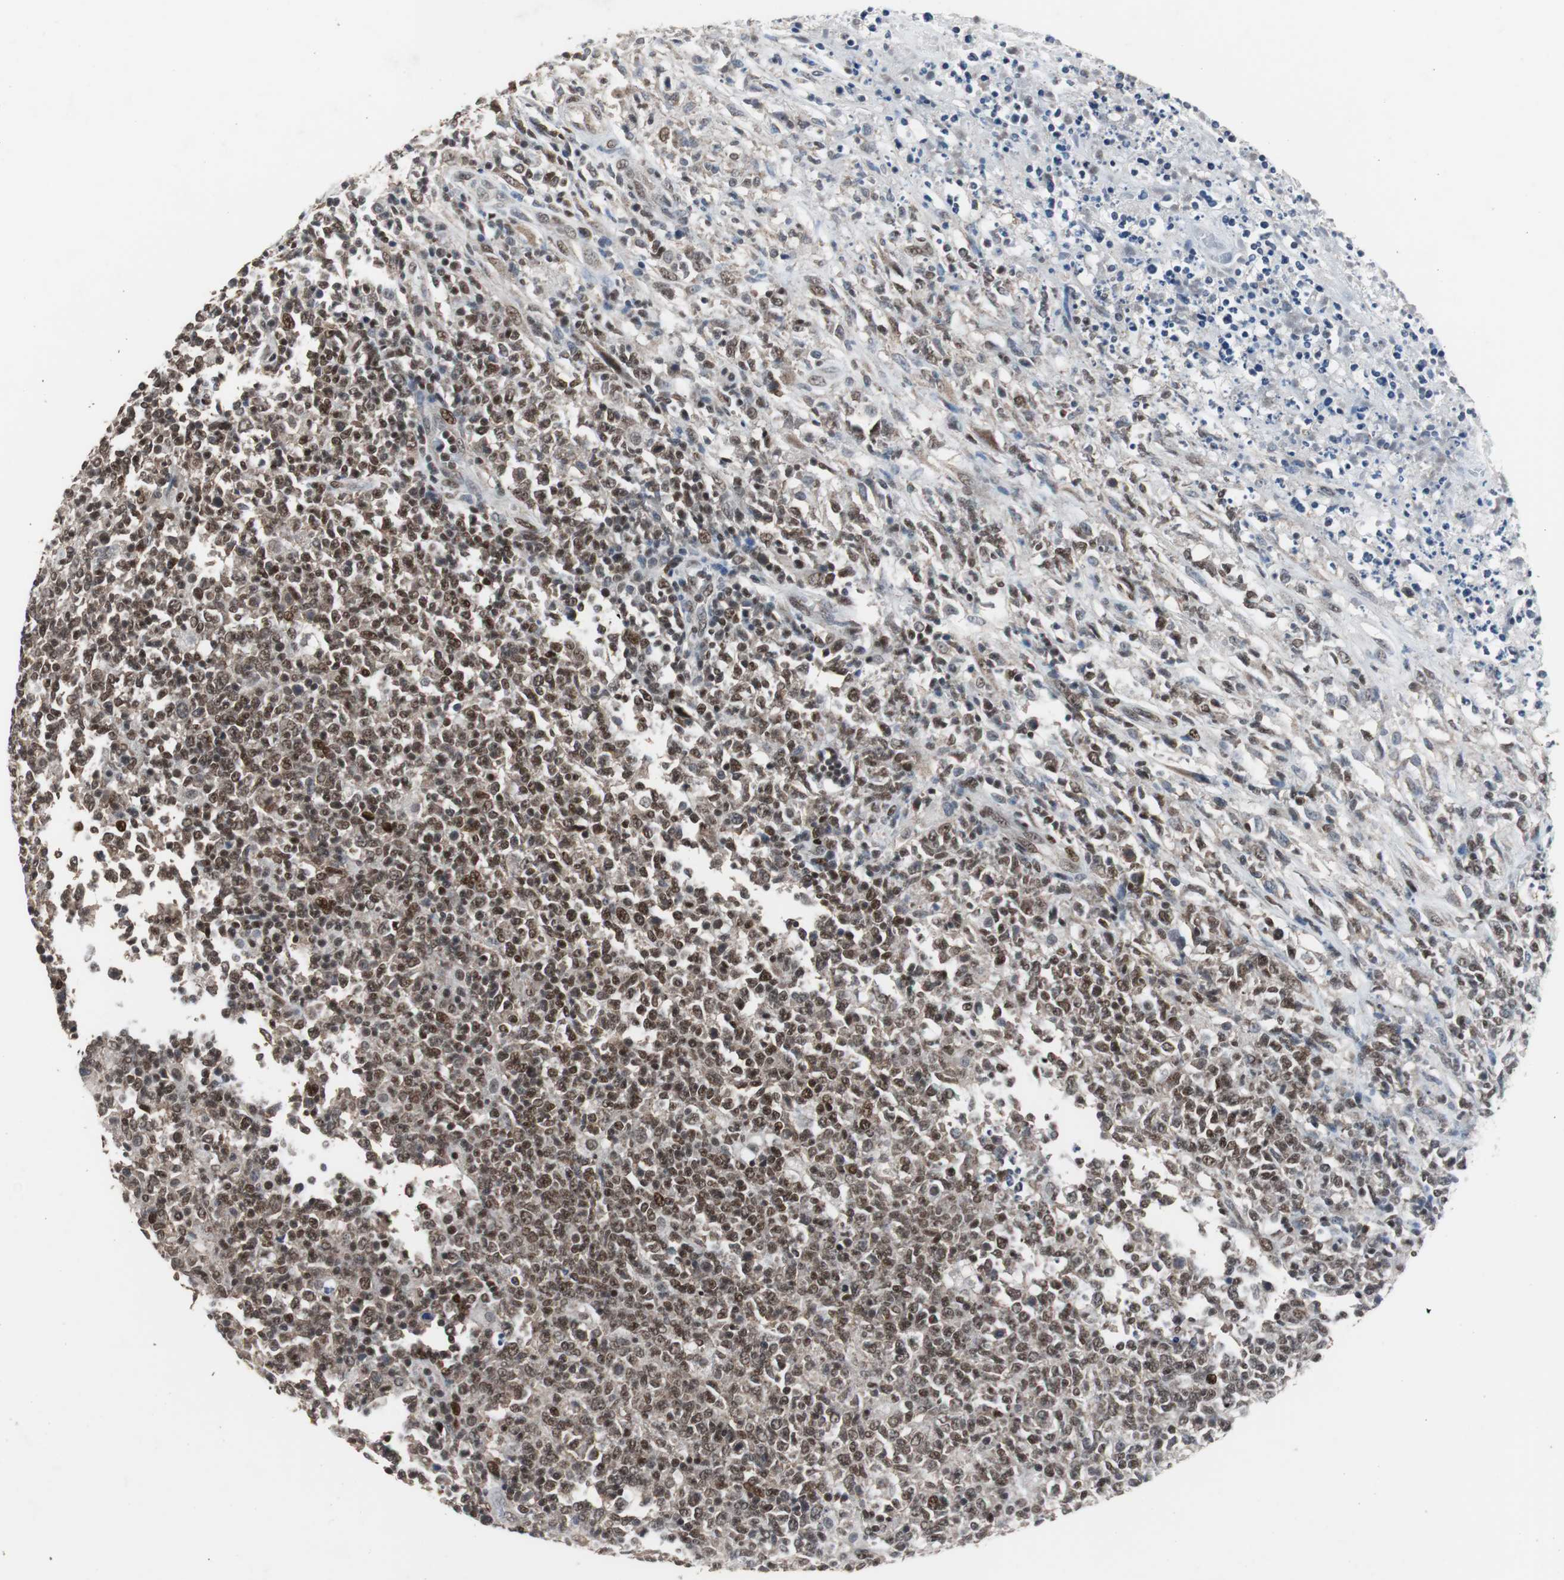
{"staining": {"intensity": "strong", "quantity": ">75%", "location": "nuclear"}, "tissue": "lymphoma", "cell_type": "Tumor cells", "image_type": "cancer", "snomed": [{"axis": "morphology", "description": "Malignant lymphoma, non-Hodgkin's type, High grade"}, {"axis": "topography", "description": "Lymph node"}], "caption": "Immunohistochemical staining of lymphoma displays high levels of strong nuclear protein positivity in approximately >75% of tumor cells.", "gene": "ZHX2", "patient": {"sex": "female", "age": 84}}